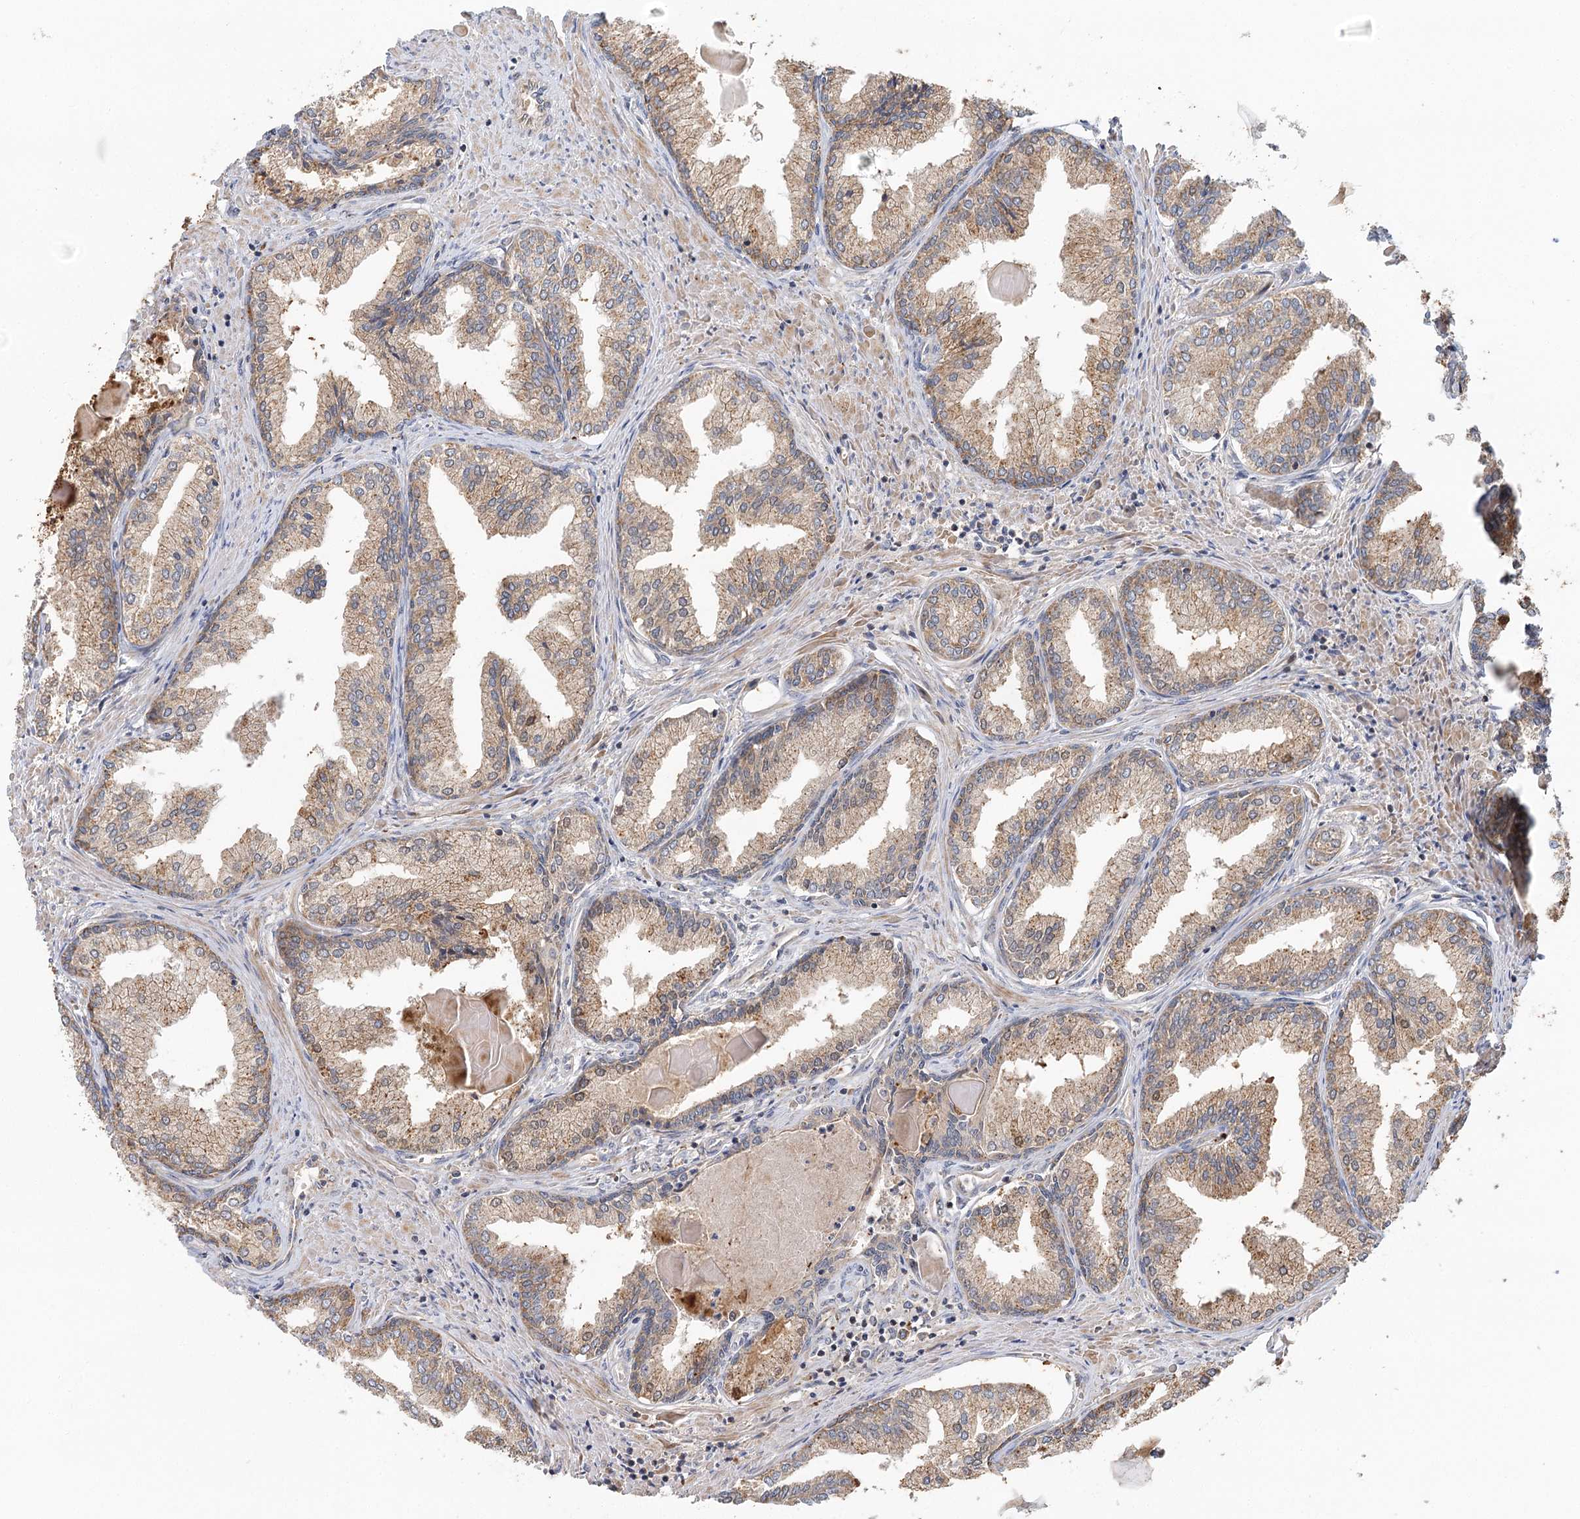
{"staining": {"intensity": "weak", "quantity": ">75%", "location": "cytoplasmic/membranous"}, "tissue": "prostate cancer", "cell_type": "Tumor cells", "image_type": "cancer", "snomed": [{"axis": "morphology", "description": "Adenocarcinoma, High grade"}, {"axis": "topography", "description": "Prostate"}], "caption": "DAB immunohistochemical staining of prostate cancer (adenocarcinoma (high-grade)) reveals weak cytoplasmic/membranous protein positivity in about >75% of tumor cells.", "gene": "RAPGEF6", "patient": {"sex": "male", "age": 68}}